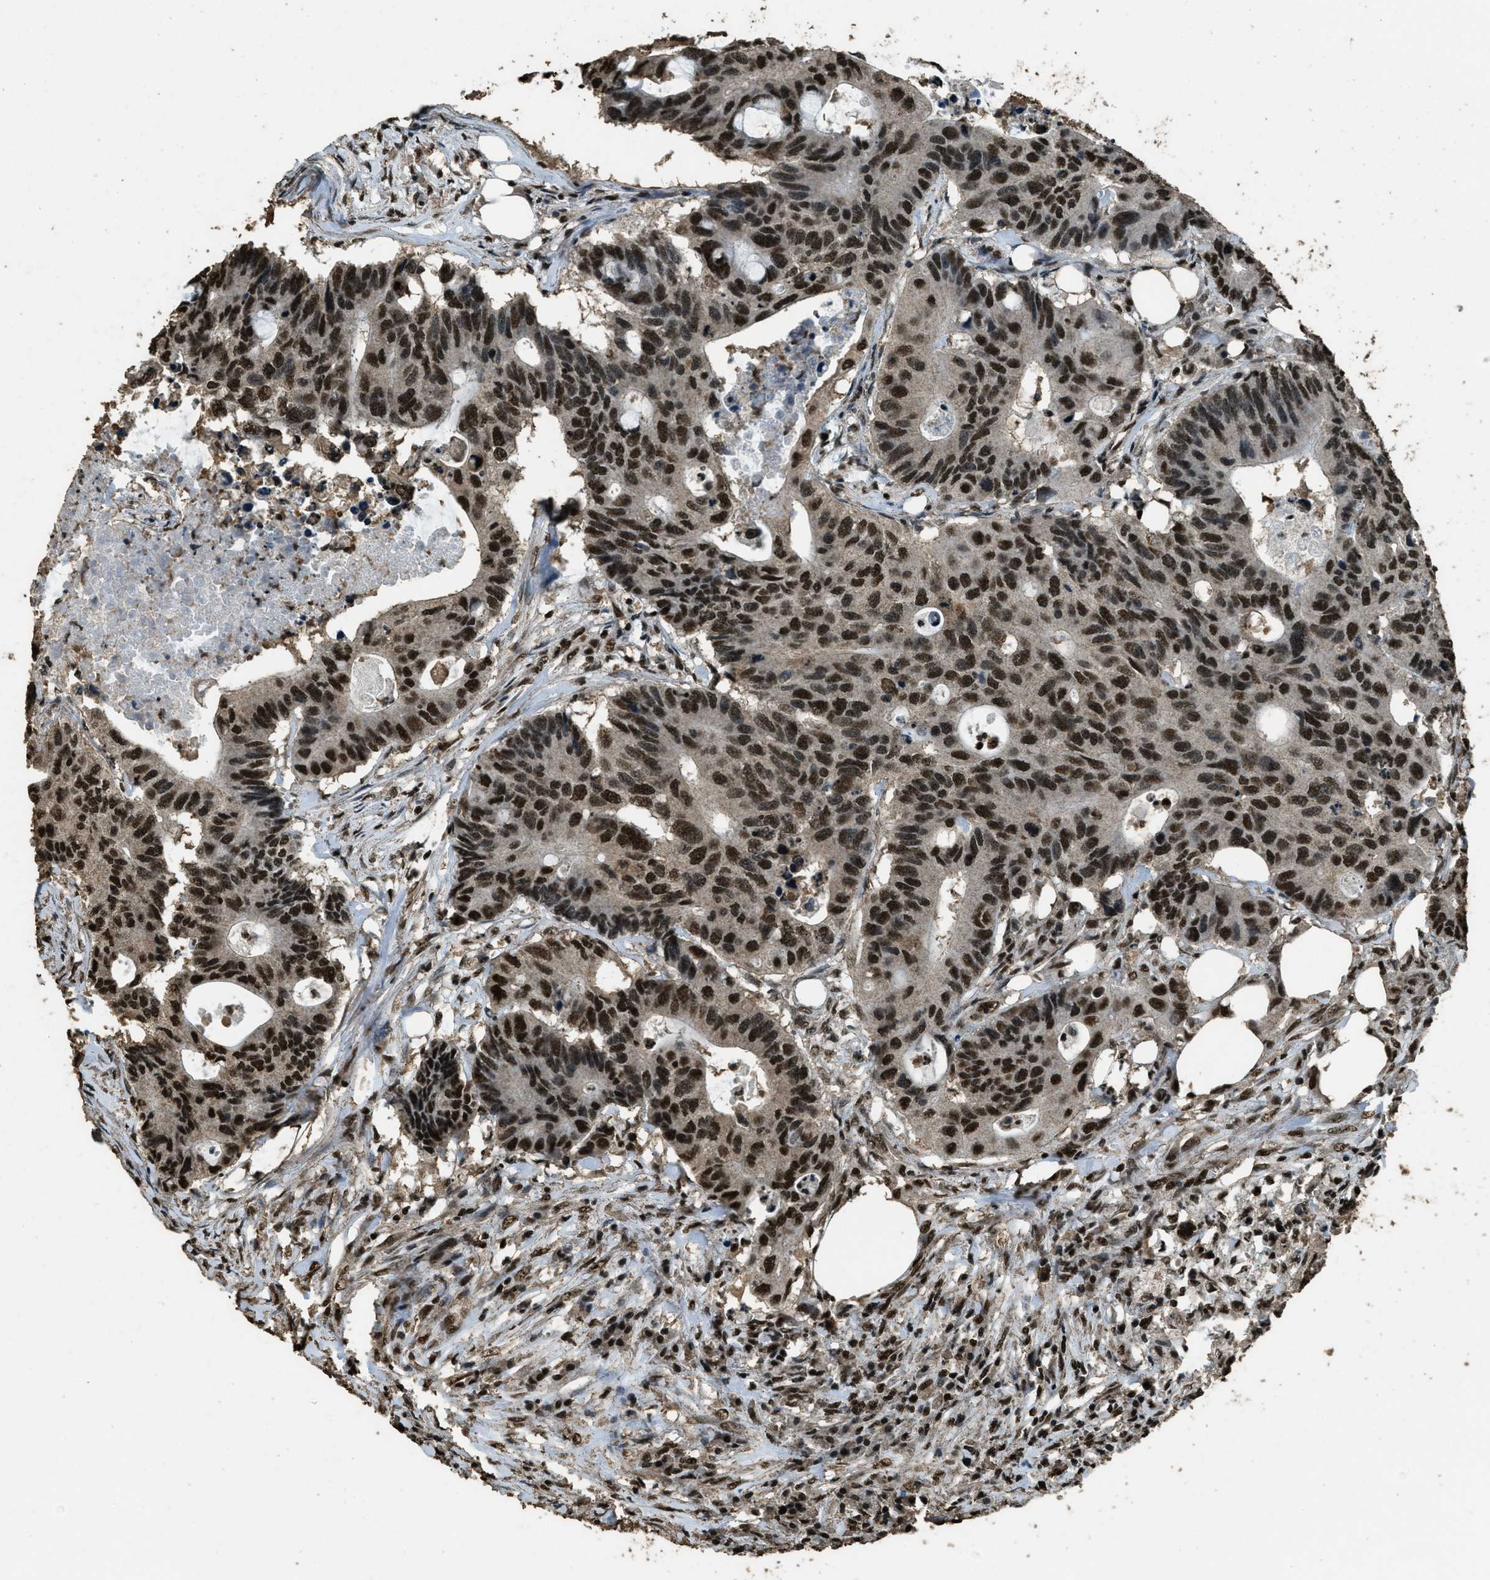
{"staining": {"intensity": "strong", "quantity": ">75%", "location": "nuclear"}, "tissue": "colorectal cancer", "cell_type": "Tumor cells", "image_type": "cancer", "snomed": [{"axis": "morphology", "description": "Adenocarcinoma, NOS"}, {"axis": "topography", "description": "Colon"}], "caption": "Colorectal cancer (adenocarcinoma) stained for a protein (brown) displays strong nuclear positive staining in approximately >75% of tumor cells.", "gene": "MYB", "patient": {"sex": "male", "age": 71}}